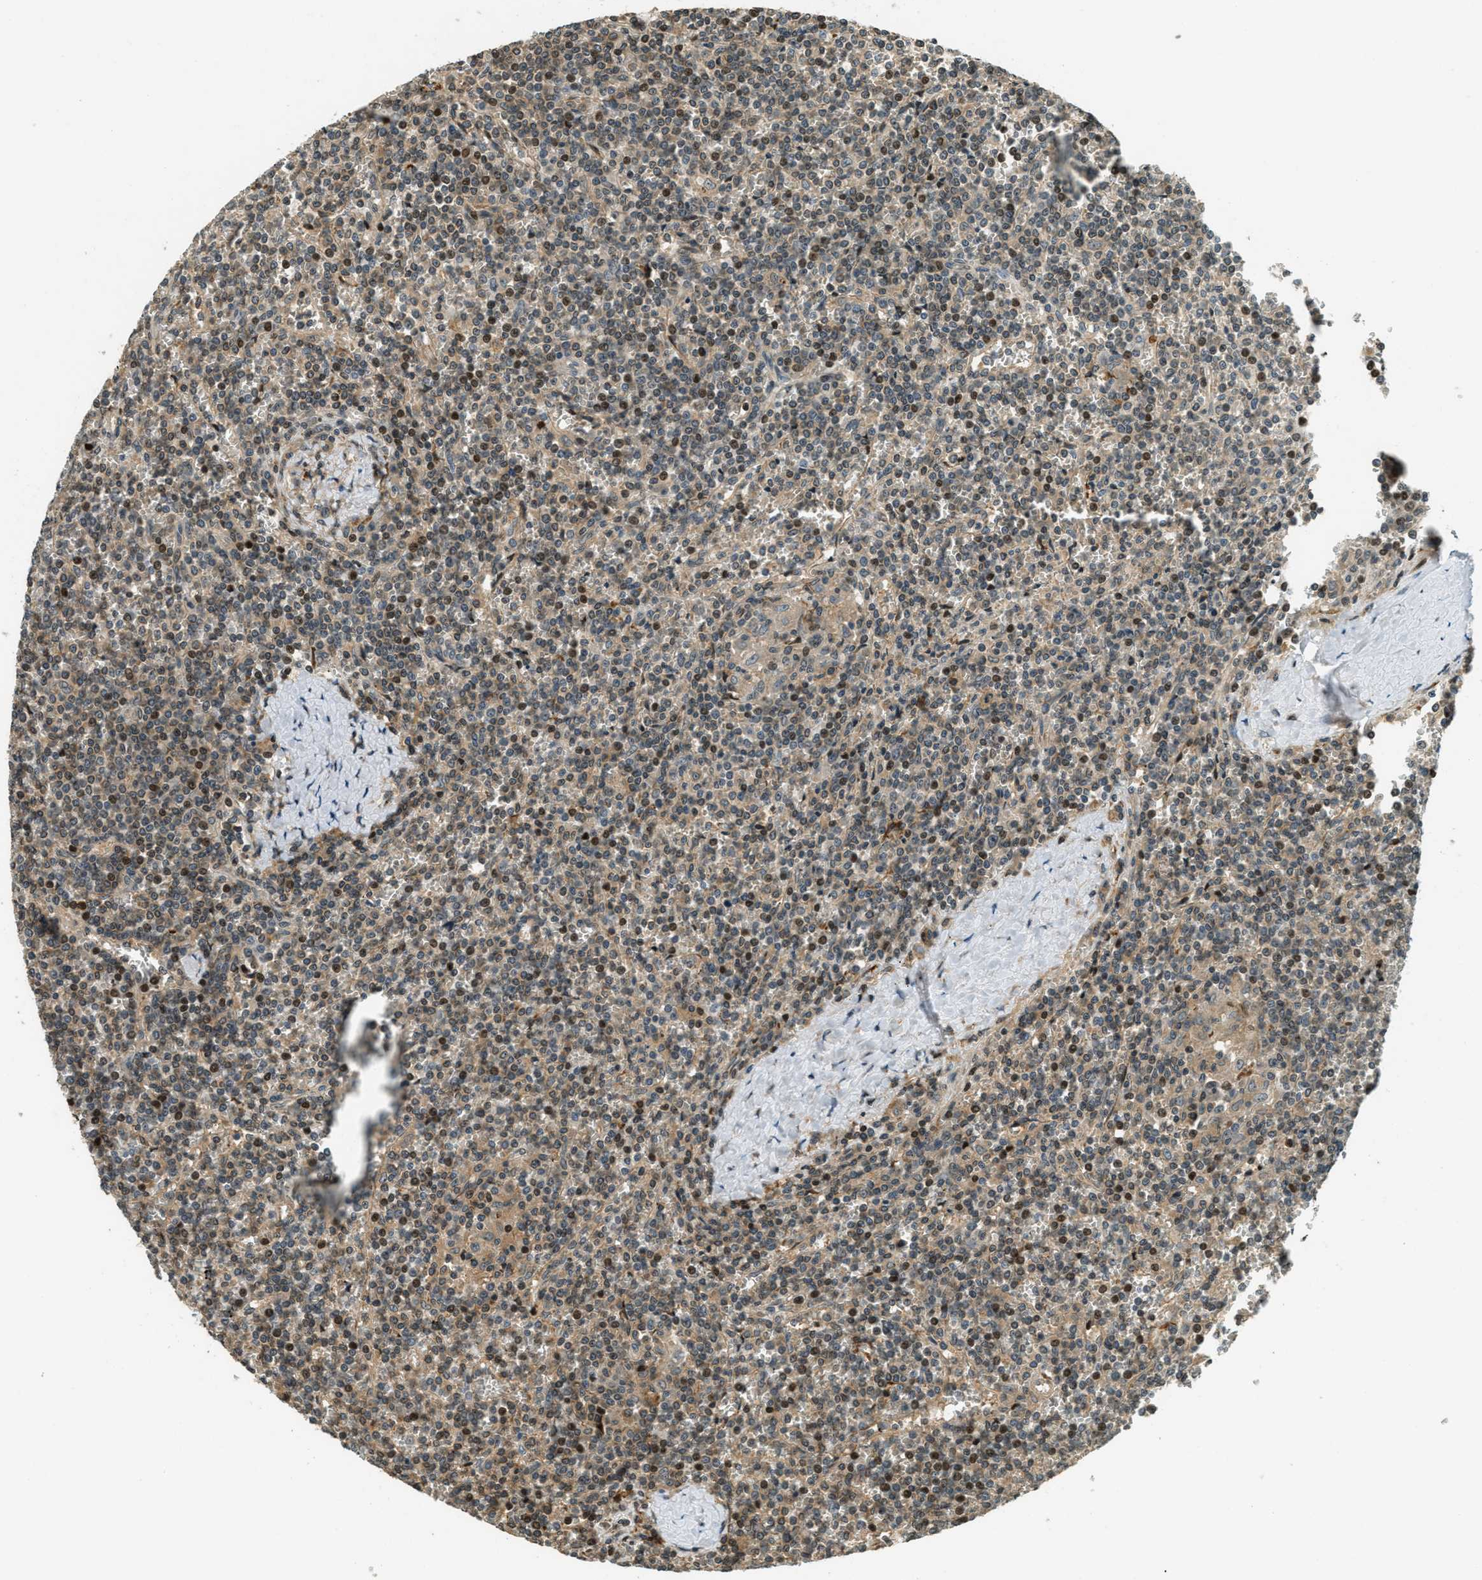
{"staining": {"intensity": "strong", "quantity": "25%-75%", "location": "nuclear"}, "tissue": "lymphoma", "cell_type": "Tumor cells", "image_type": "cancer", "snomed": [{"axis": "morphology", "description": "Malignant lymphoma, non-Hodgkin's type, Low grade"}, {"axis": "topography", "description": "Spleen"}], "caption": "Approximately 25%-75% of tumor cells in human lymphoma demonstrate strong nuclear protein staining as visualized by brown immunohistochemical staining.", "gene": "PTPN23", "patient": {"sex": "female", "age": 19}}